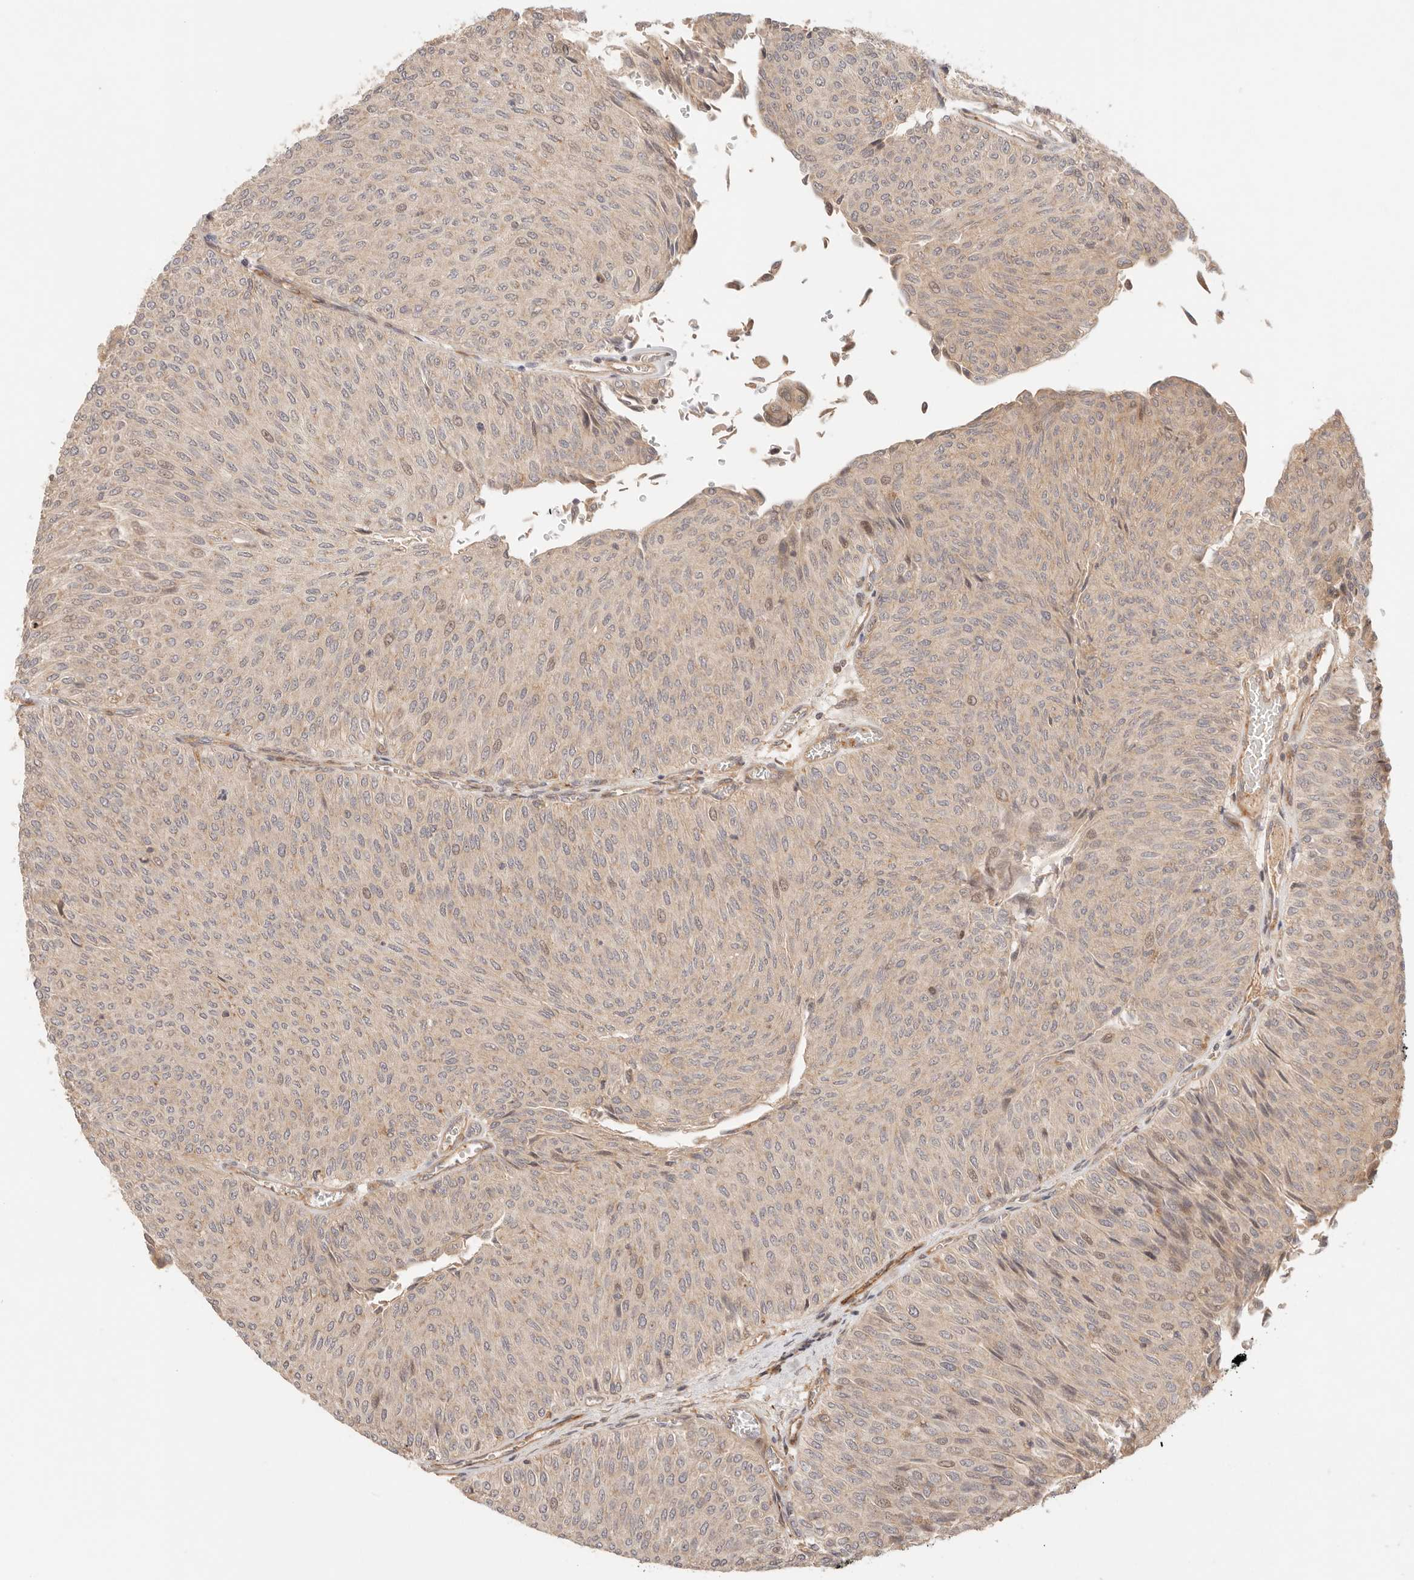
{"staining": {"intensity": "weak", "quantity": ">75%", "location": "cytoplasmic/membranous"}, "tissue": "urothelial cancer", "cell_type": "Tumor cells", "image_type": "cancer", "snomed": [{"axis": "morphology", "description": "Urothelial carcinoma, Low grade"}, {"axis": "topography", "description": "Urinary bladder"}], "caption": "Urothelial carcinoma (low-grade) stained with a brown dye displays weak cytoplasmic/membranous positive expression in about >75% of tumor cells.", "gene": "IL1R2", "patient": {"sex": "male", "age": 78}}